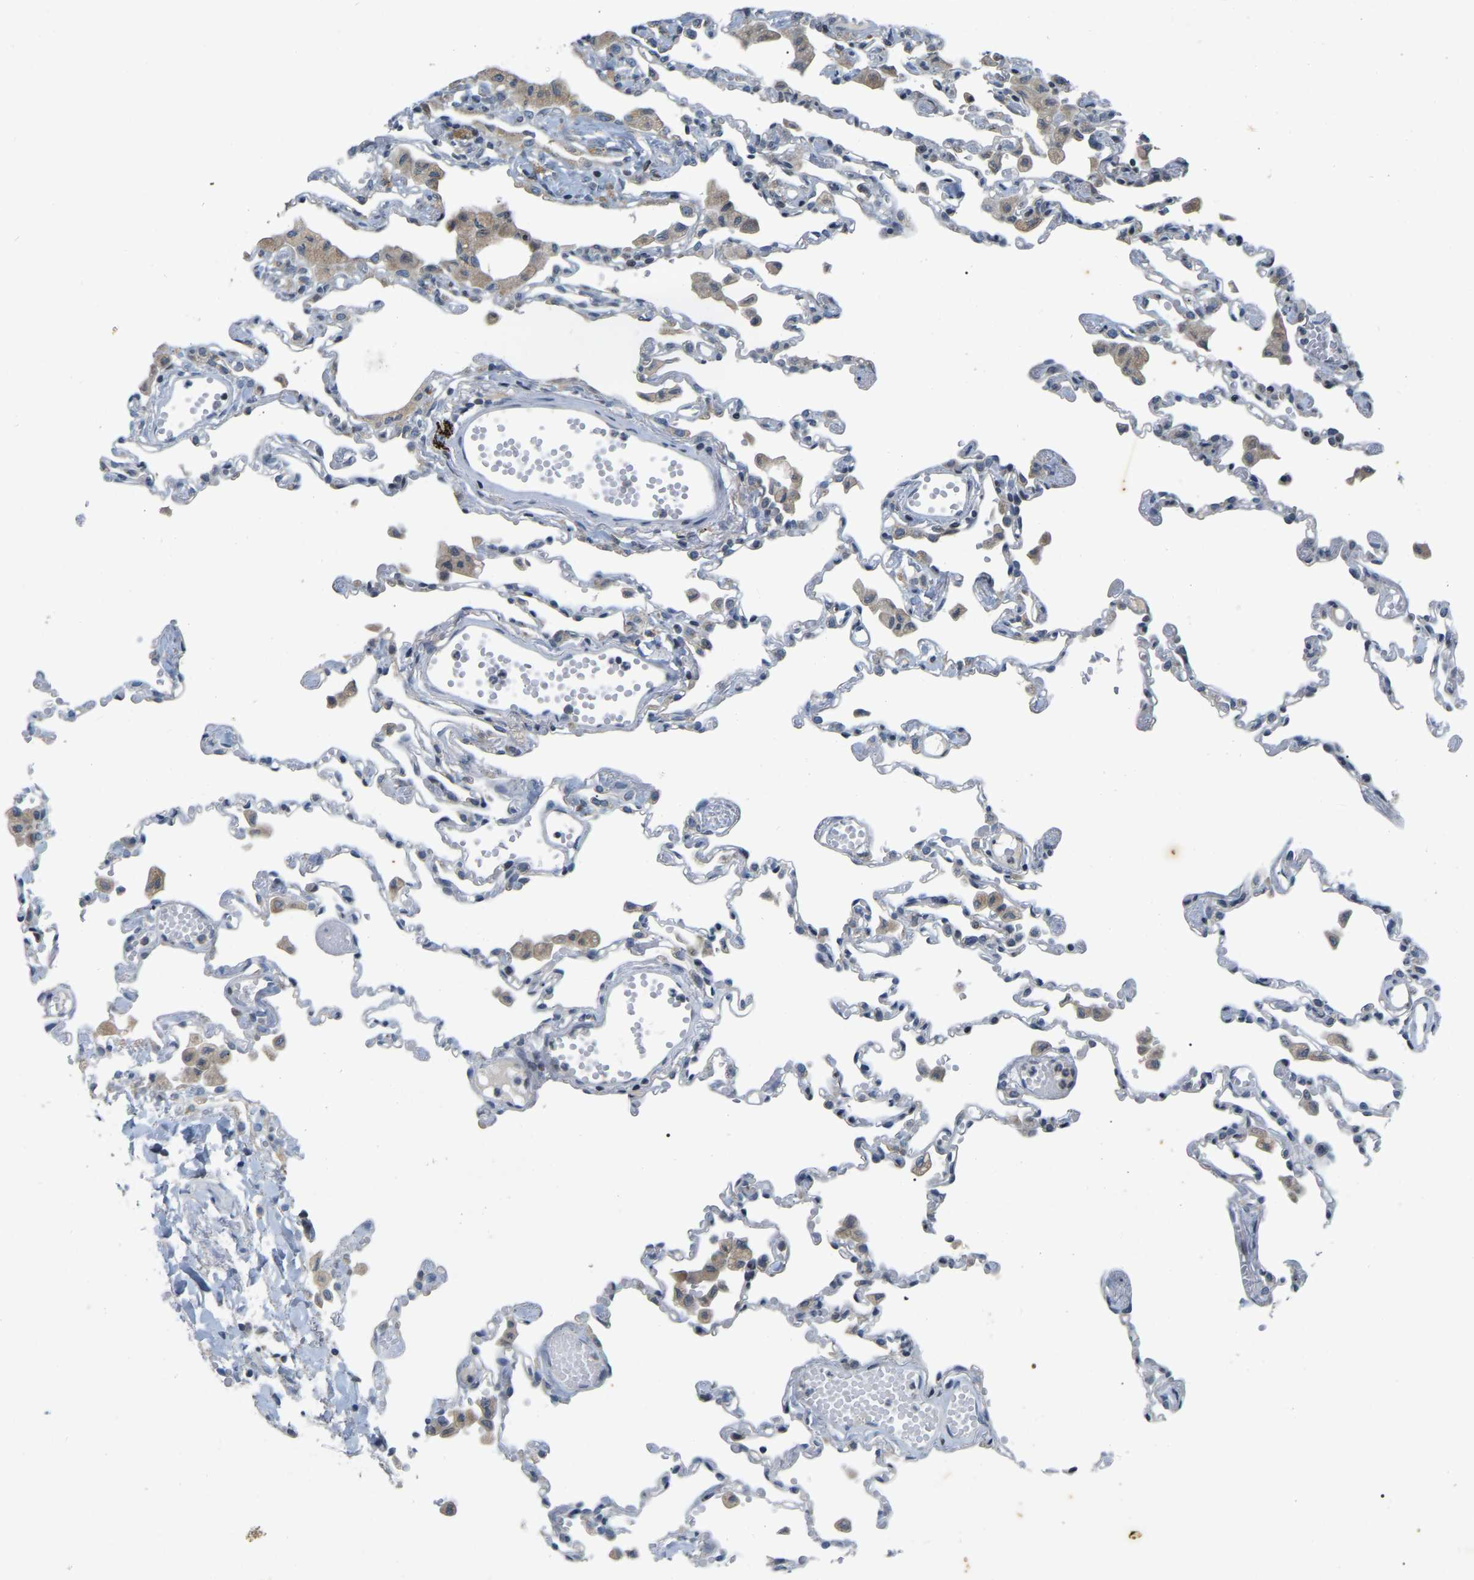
{"staining": {"intensity": "negative", "quantity": "none", "location": "none"}, "tissue": "lung", "cell_type": "Alveolar cells", "image_type": "normal", "snomed": [{"axis": "morphology", "description": "Normal tissue, NOS"}, {"axis": "topography", "description": "Bronchus"}, {"axis": "topography", "description": "Lung"}], "caption": "Immunohistochemistry of unremarkable lung exhibits no staining in alveolar cells.", "gene": "ENSG00000283765", "patient": {"sex": "female", "age": 49}}